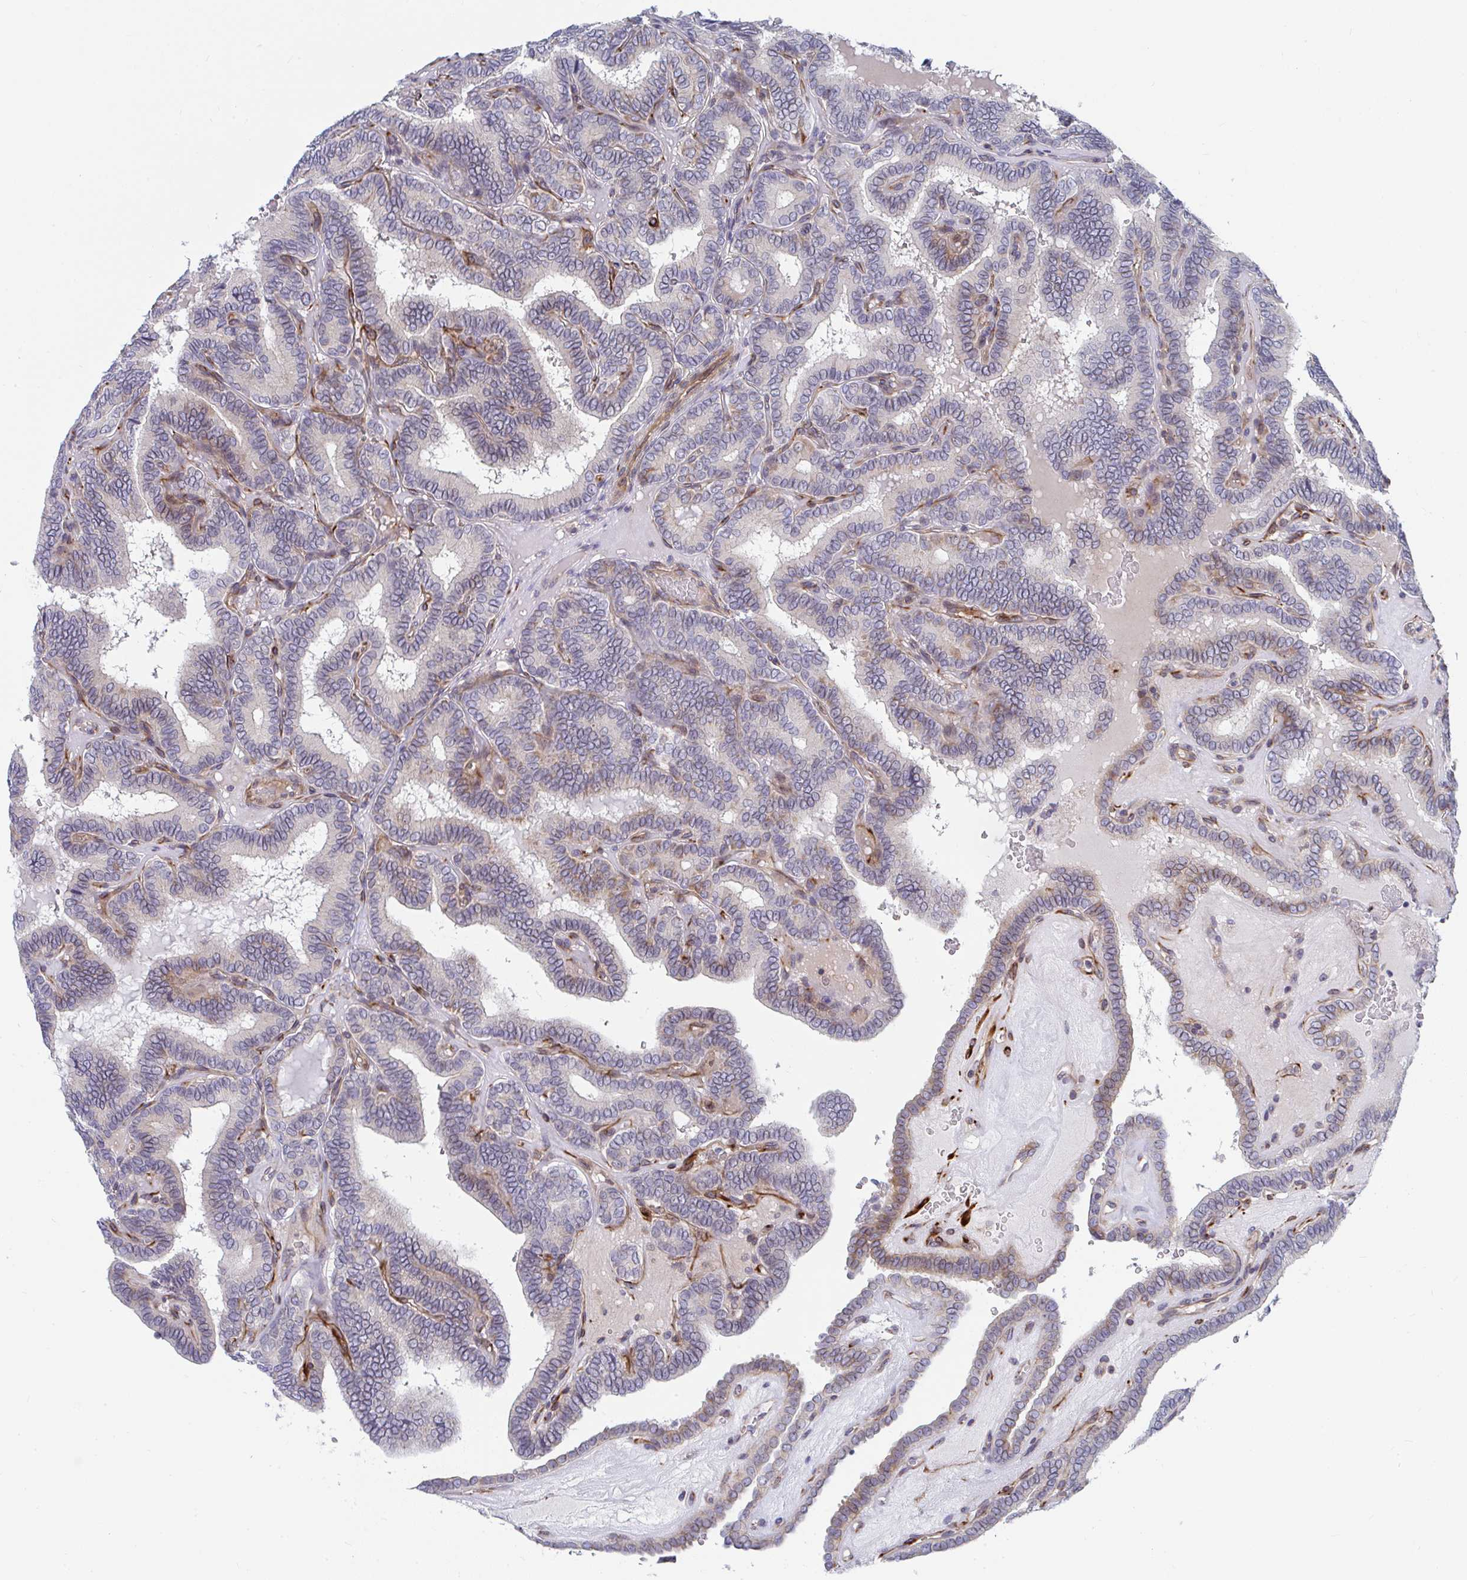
{"staining": {"intensity": "weak", "quantity": "25%-75%", "location": "cytoplasmic/membranous"}, "tissue": "thyroid cancer", "cell_type": "Tumor cells", "image_type": "cancer", "snomed": [{"axis": "morphology", "description": "Papillary adenocarcinoma, NOS"}, {"axis": "topography", "description": "Thyroid gland"}], "caption": "Human thyroid papillary adenocarcinoma stained for a protein (brown) shows weak cytoplasmic/membranous positive positivity in about 25%-75% of tumor cells.", "gene": "EIF1AD", "patient": {"sex": "female", "age": 21}}